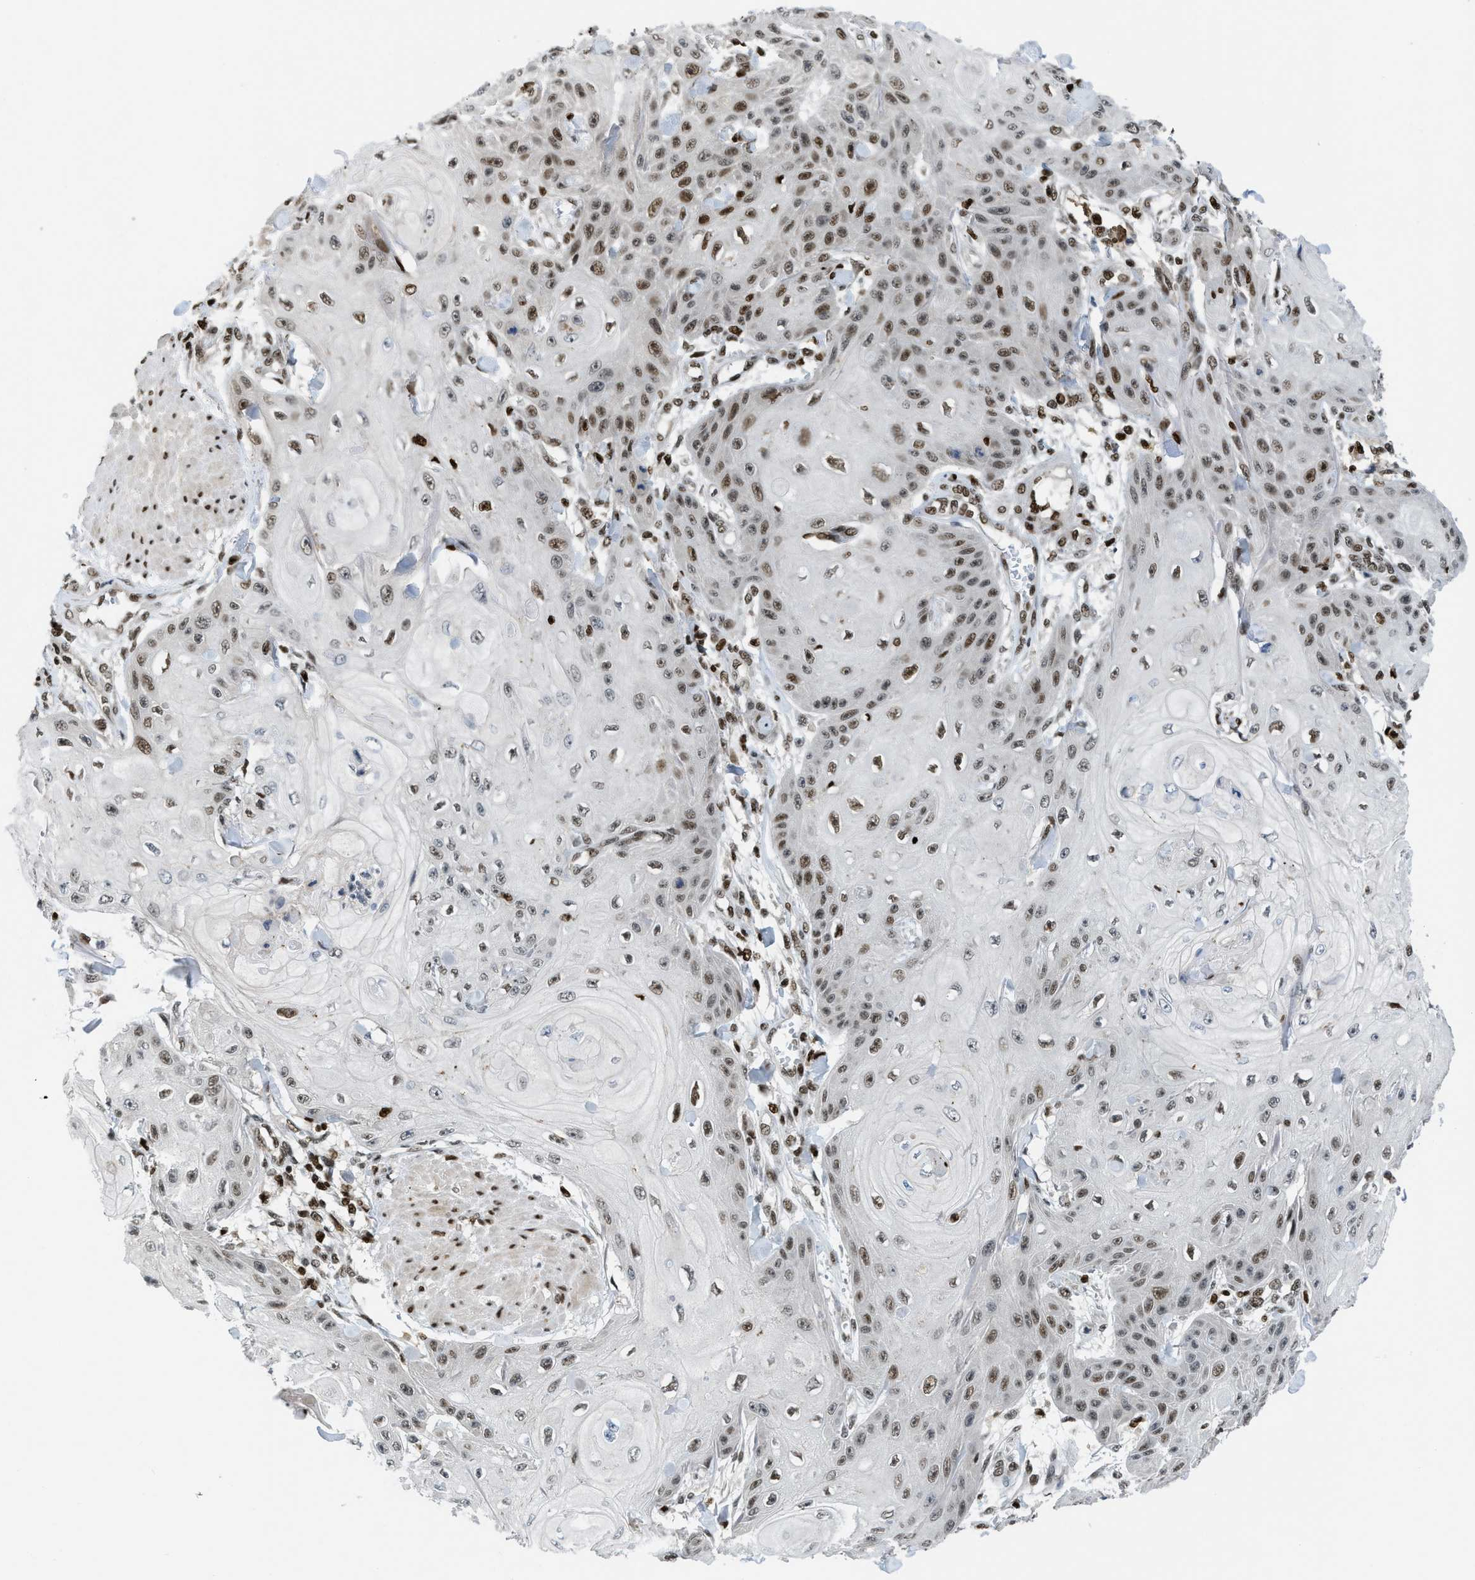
{"staining": {"intensity": "moderate", "quantity": "25%-75%", "location": "nuclear"}, "tissue": "skin cancer", "cell_type": "Tumor cells", "image_type": "cancer", "snomed": [{"axis": "morphology", "description": "Squamous cell carcinoma, NOS"}, {"axis": "topography", "description": "Skin"}], "caption": "This histopathology image reveals IHC staining of human skin cancer, with medium moderate nuclear expression in about 25%-75% of tumor cells.", "gene": "RFX5", "patient": {"sex": "male", "age": 74}}